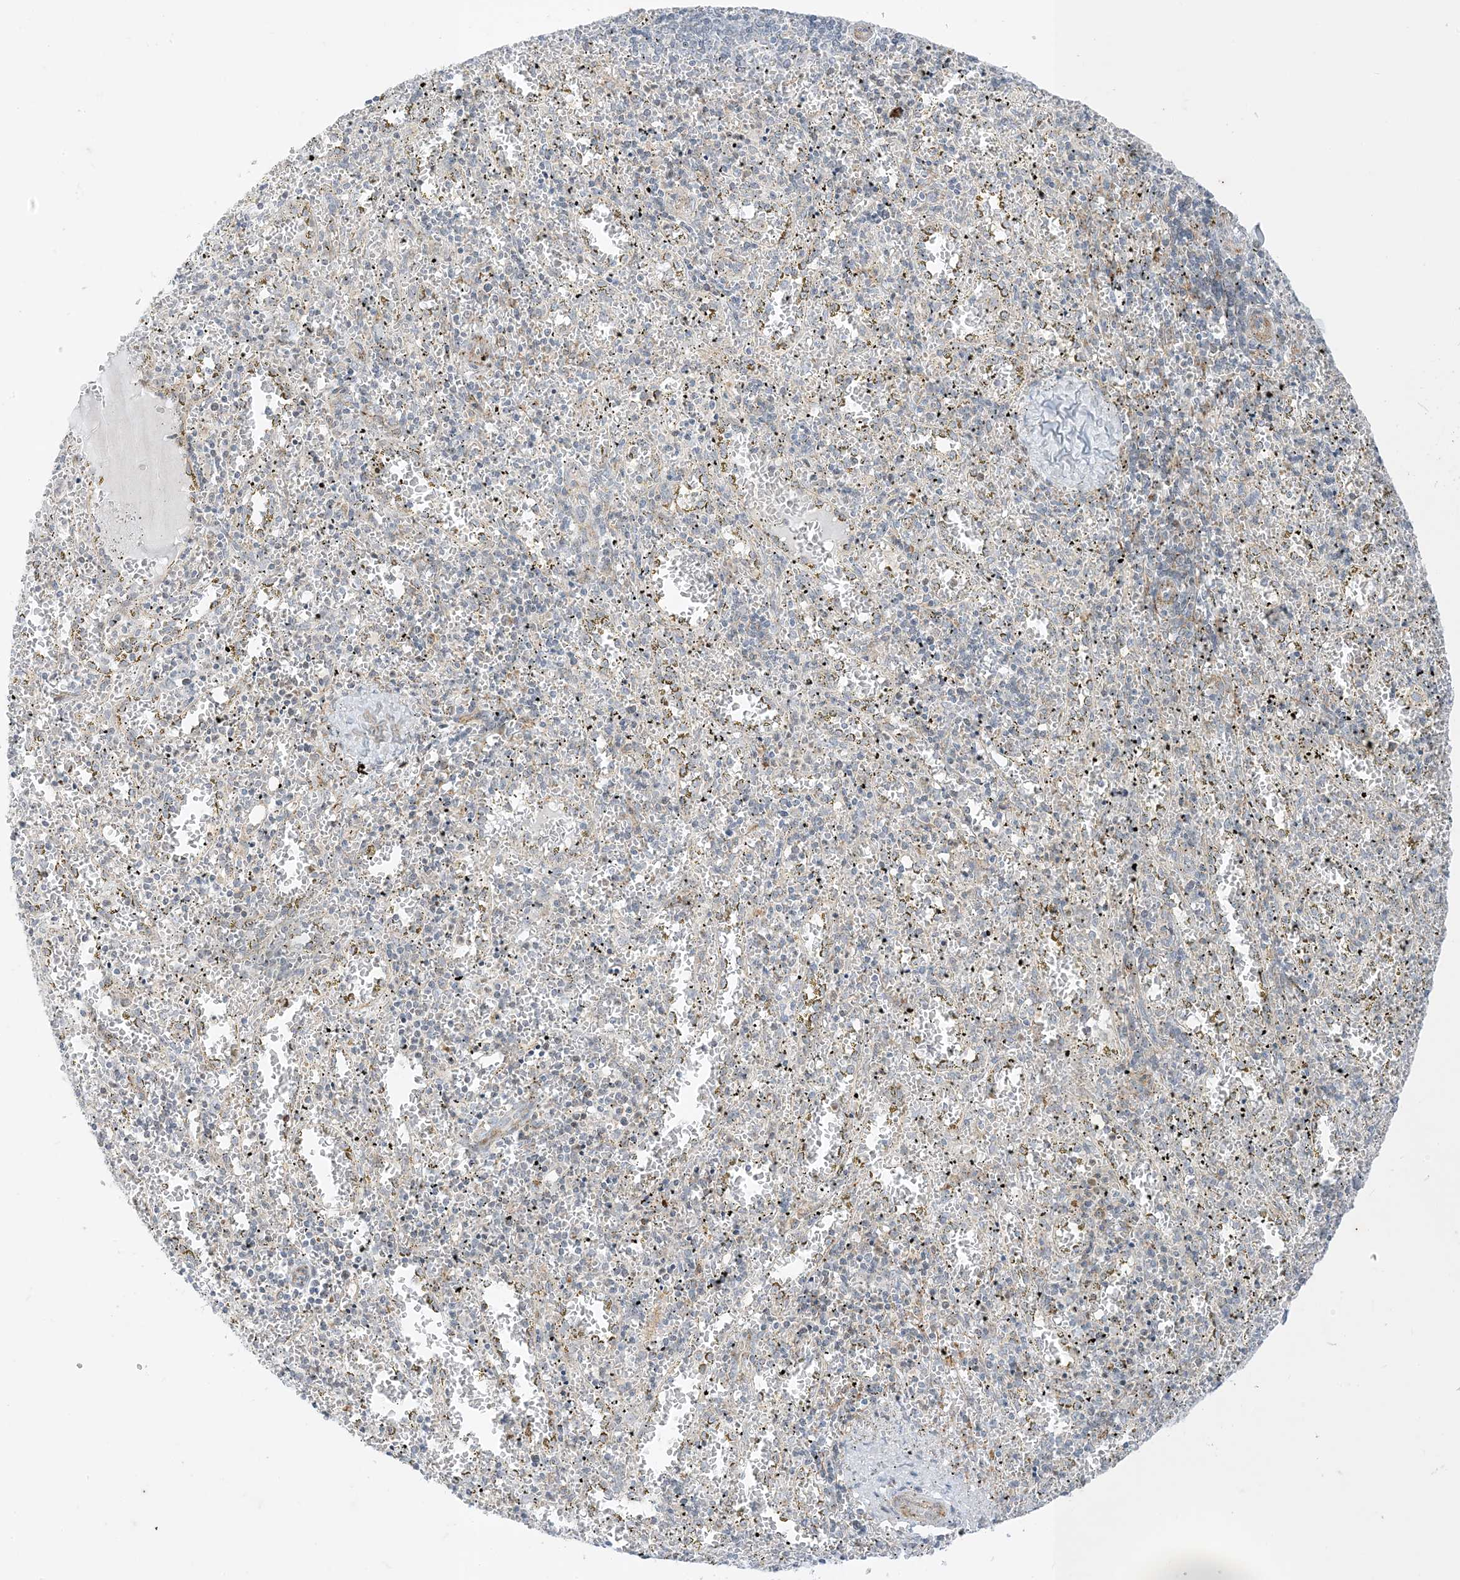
{"staining": {"intensity": "negative", "quantity": "none", "location": "none"}, "tissue": "spleen", "cell_type": "Cells in red pulp", "image_type": "normal", "snomed": [{"axis": "morphology", "description": "Normal tissue, NOS"}, {"axis": "topography", "description": "Spleen"}], "caption": "Spleen stained for a protein using IHC displays no staining cells in red pulp.", "gene": "RAC1", "patient": {"sex": "male", "age": 11}}